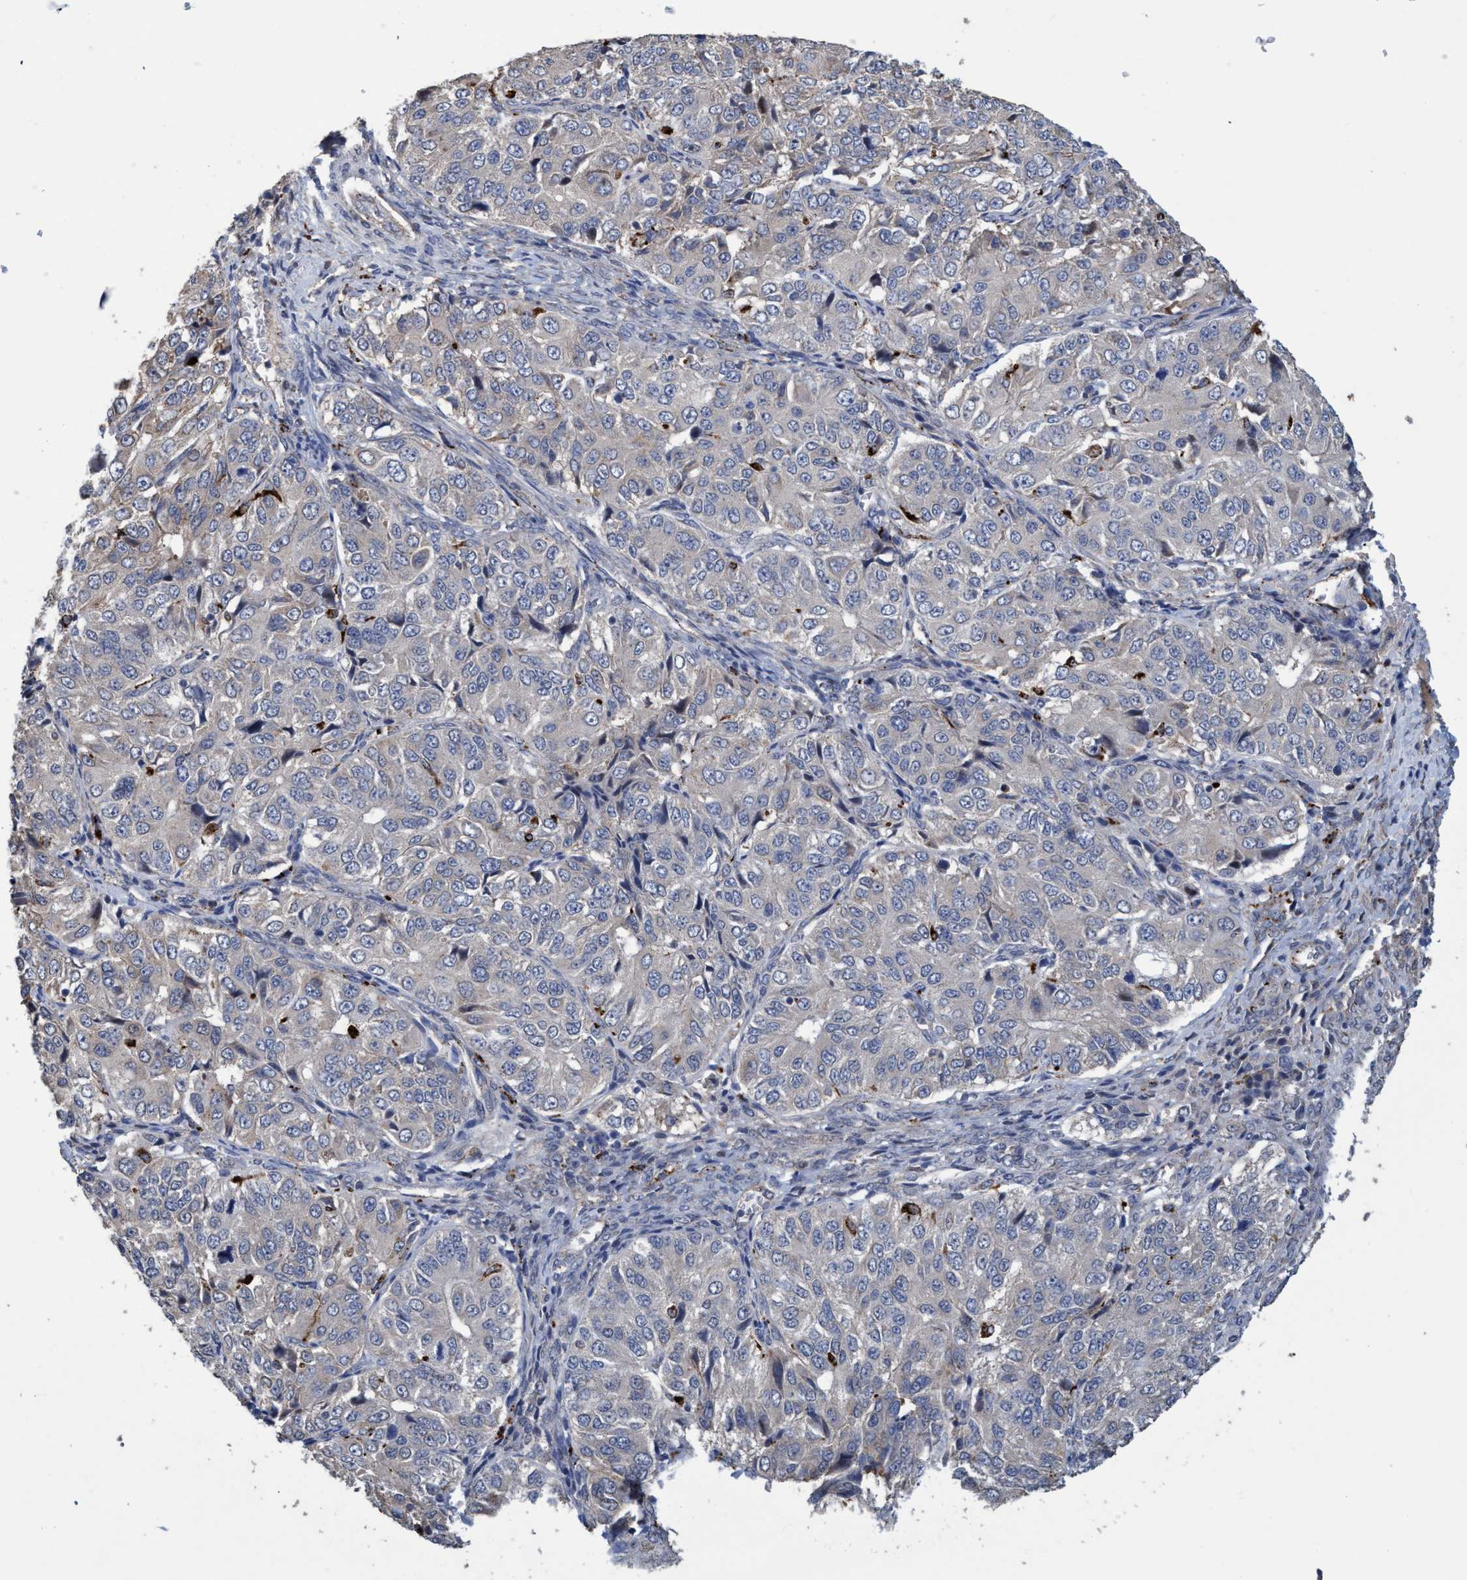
{"staining": {"intensity": "negative", "quantity": "none", "location": "none"}, "tissue": "ovarian cancer", "cell_type": "Tumor cells", "image_type": "cancer", "snomed": [{"axis": "morphology", "description": "Carcinoma, endometroid"}, {"axis": "topography", "description": "Ovary"}], "caption": "Tumor cells are negative for protein expression in human ovarian endometroid carcinoma.", "gene": "BBS9", "patient": {"sex": "female", "age": 51}}